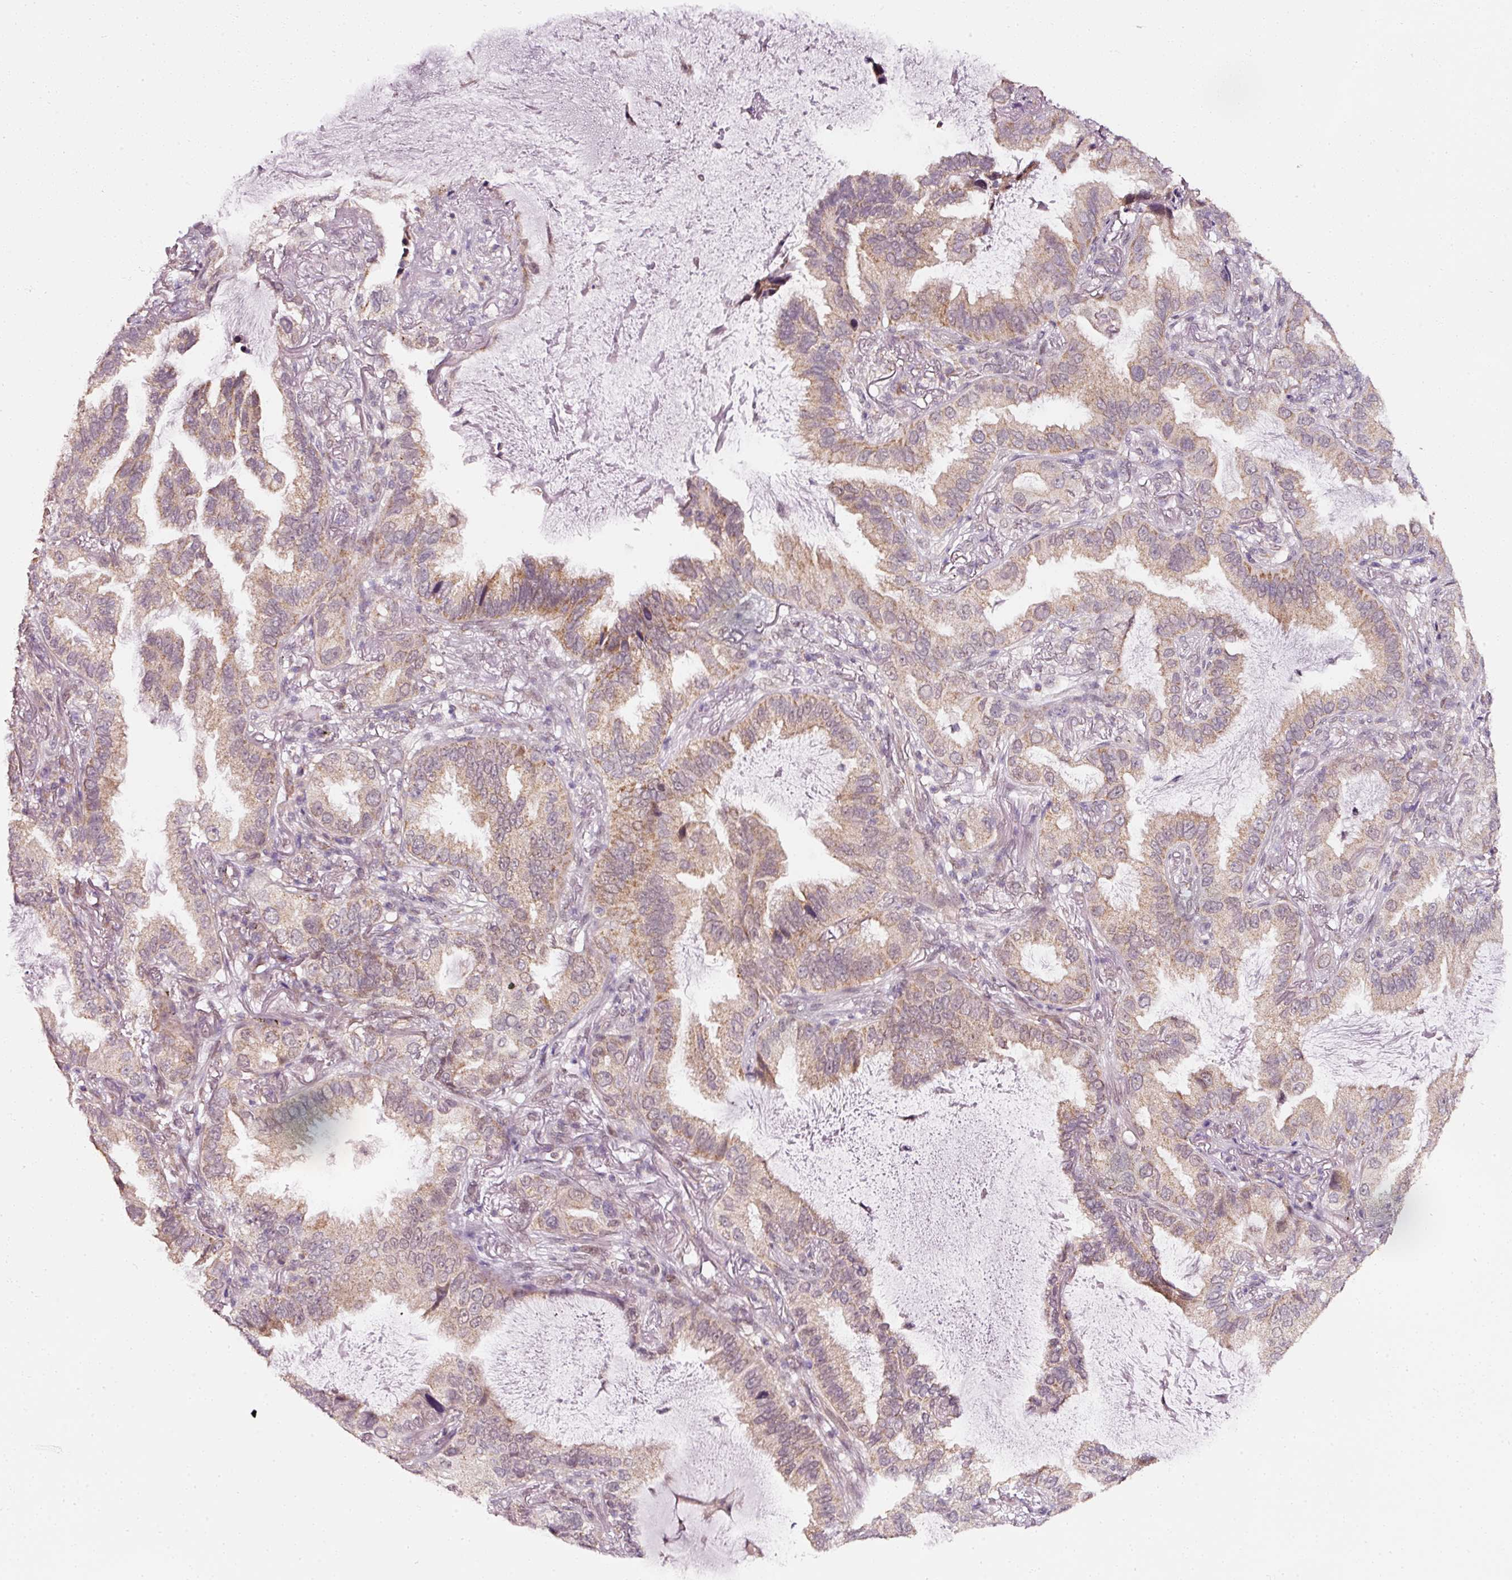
{"staining": {"intensity": "moderate", "quantity": "25%-75%", "location": "cytoplasmic/membranous"}, "tissue": "lung cancer", "cell_type": "Tumor cells", "image_type": "cancer", "snomed": [{"axis": "morphology", "description": "Adenocarcinoma, NOS"}, {"axis": "topography", "description": "Lung"}], "caption": "An immunohistochemistry (IHC) histopathology image of neoplastic tissue is shown. Protein staining in brown highlights moderate cytoplasmic/membranous positivity in lung adenocarcinoma within tumor cells.", "gene": "ZNF460", "patient": {"sex": "female", "age": 69}}